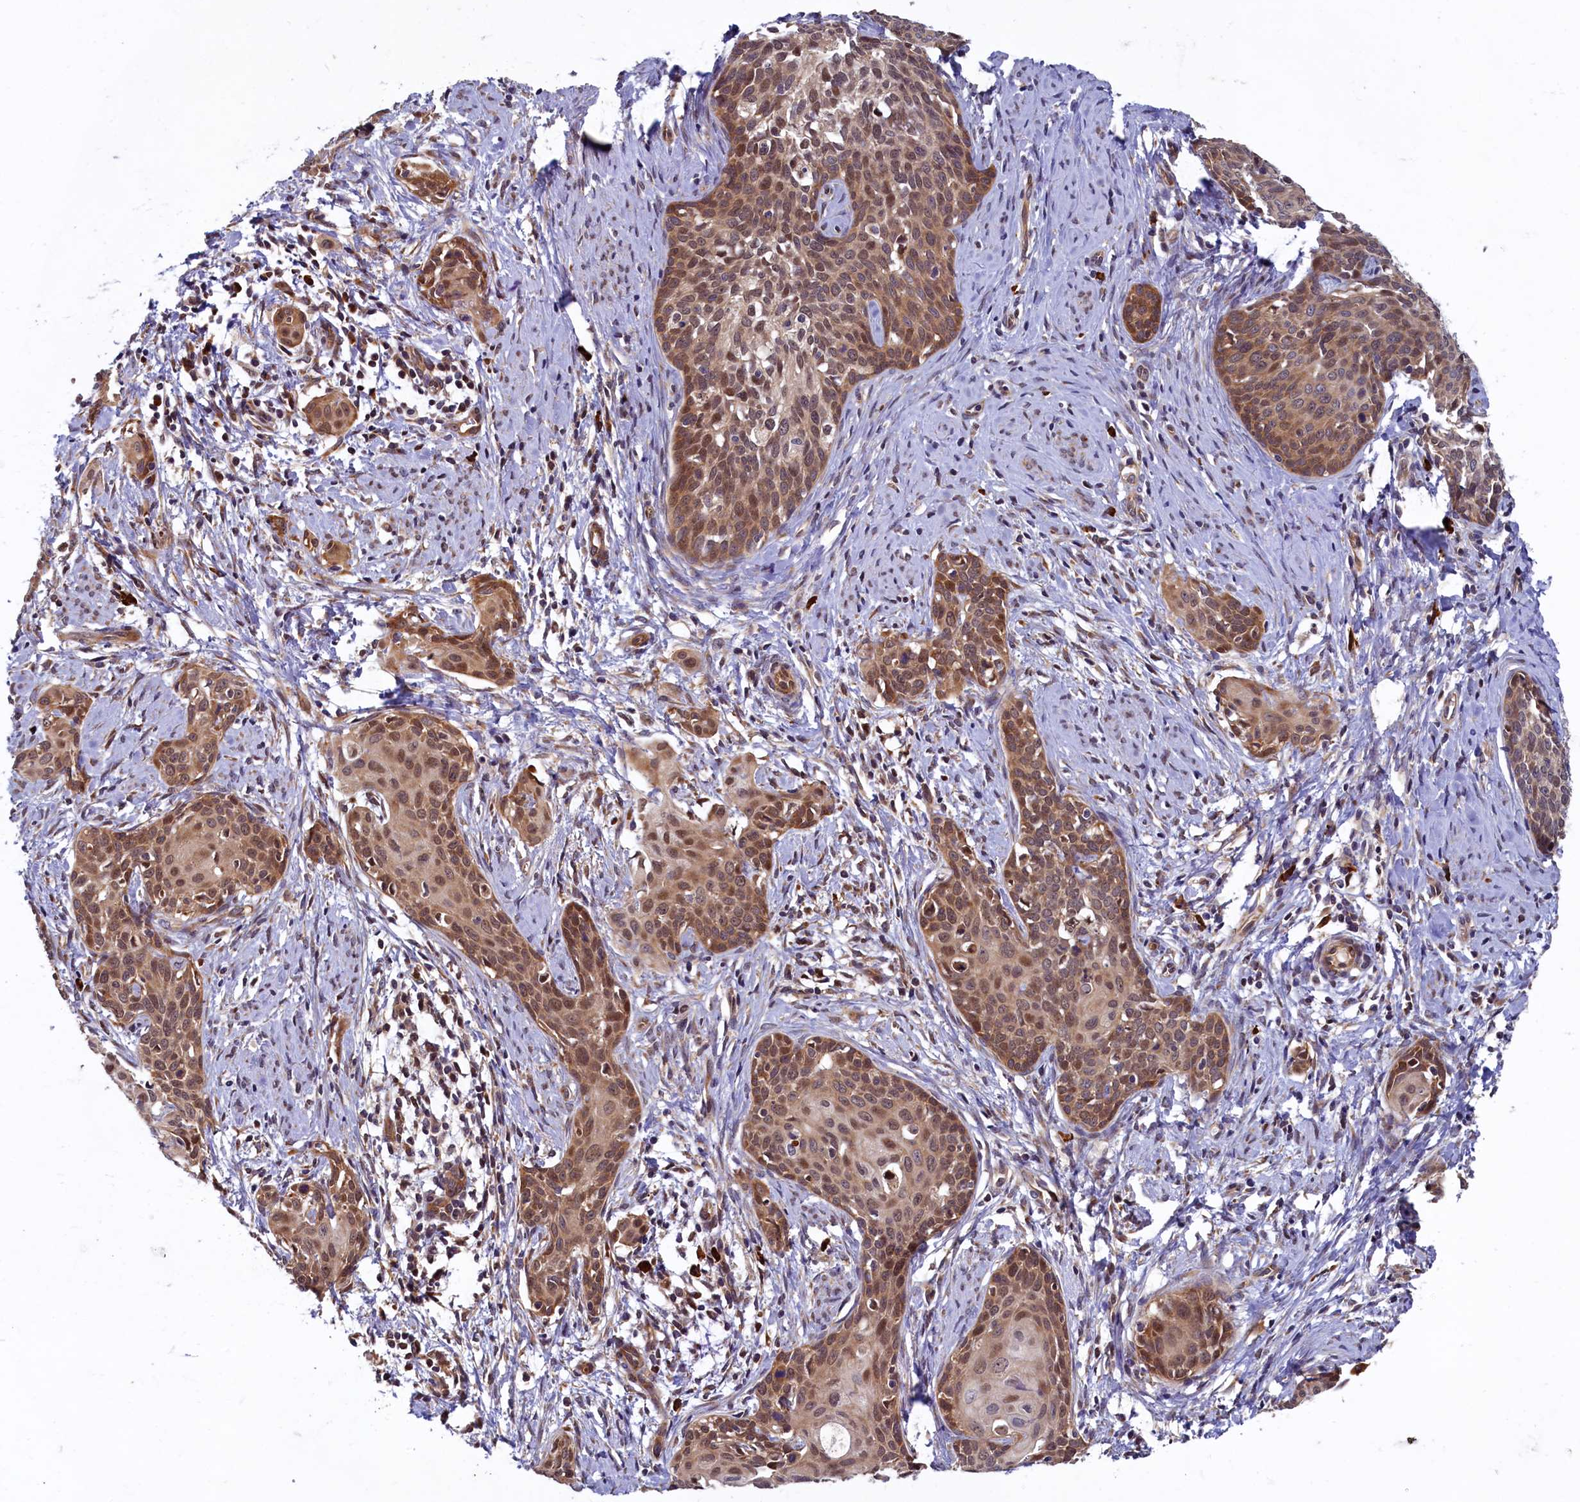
{"staining": {"intensity": "moderate", "quantity": "25%-75%", "location": "cytoplasmic/membranous,nuclear"}, "tissue": "cervical cancer", "cell_type": "Tumor cells", "image_type": "cancer", "snomed": [{"axis": "morphology", "description": "Squamous cell carcinoma, NOS"}, {"axis": "topography", "description": "Cervix"}], "caption": "An image of human cervical squamous cell carcinoma stained for a protein displays moderate cytoplasmic/membranous and nuclear brown staining in tumor cells. (Stains: DAB in brown, nuclei in blue, Microscopy: brightfield microscopy at high magnification).", "gene": "SLC16A14", "patient": {"sex": "female", "age": 52}}